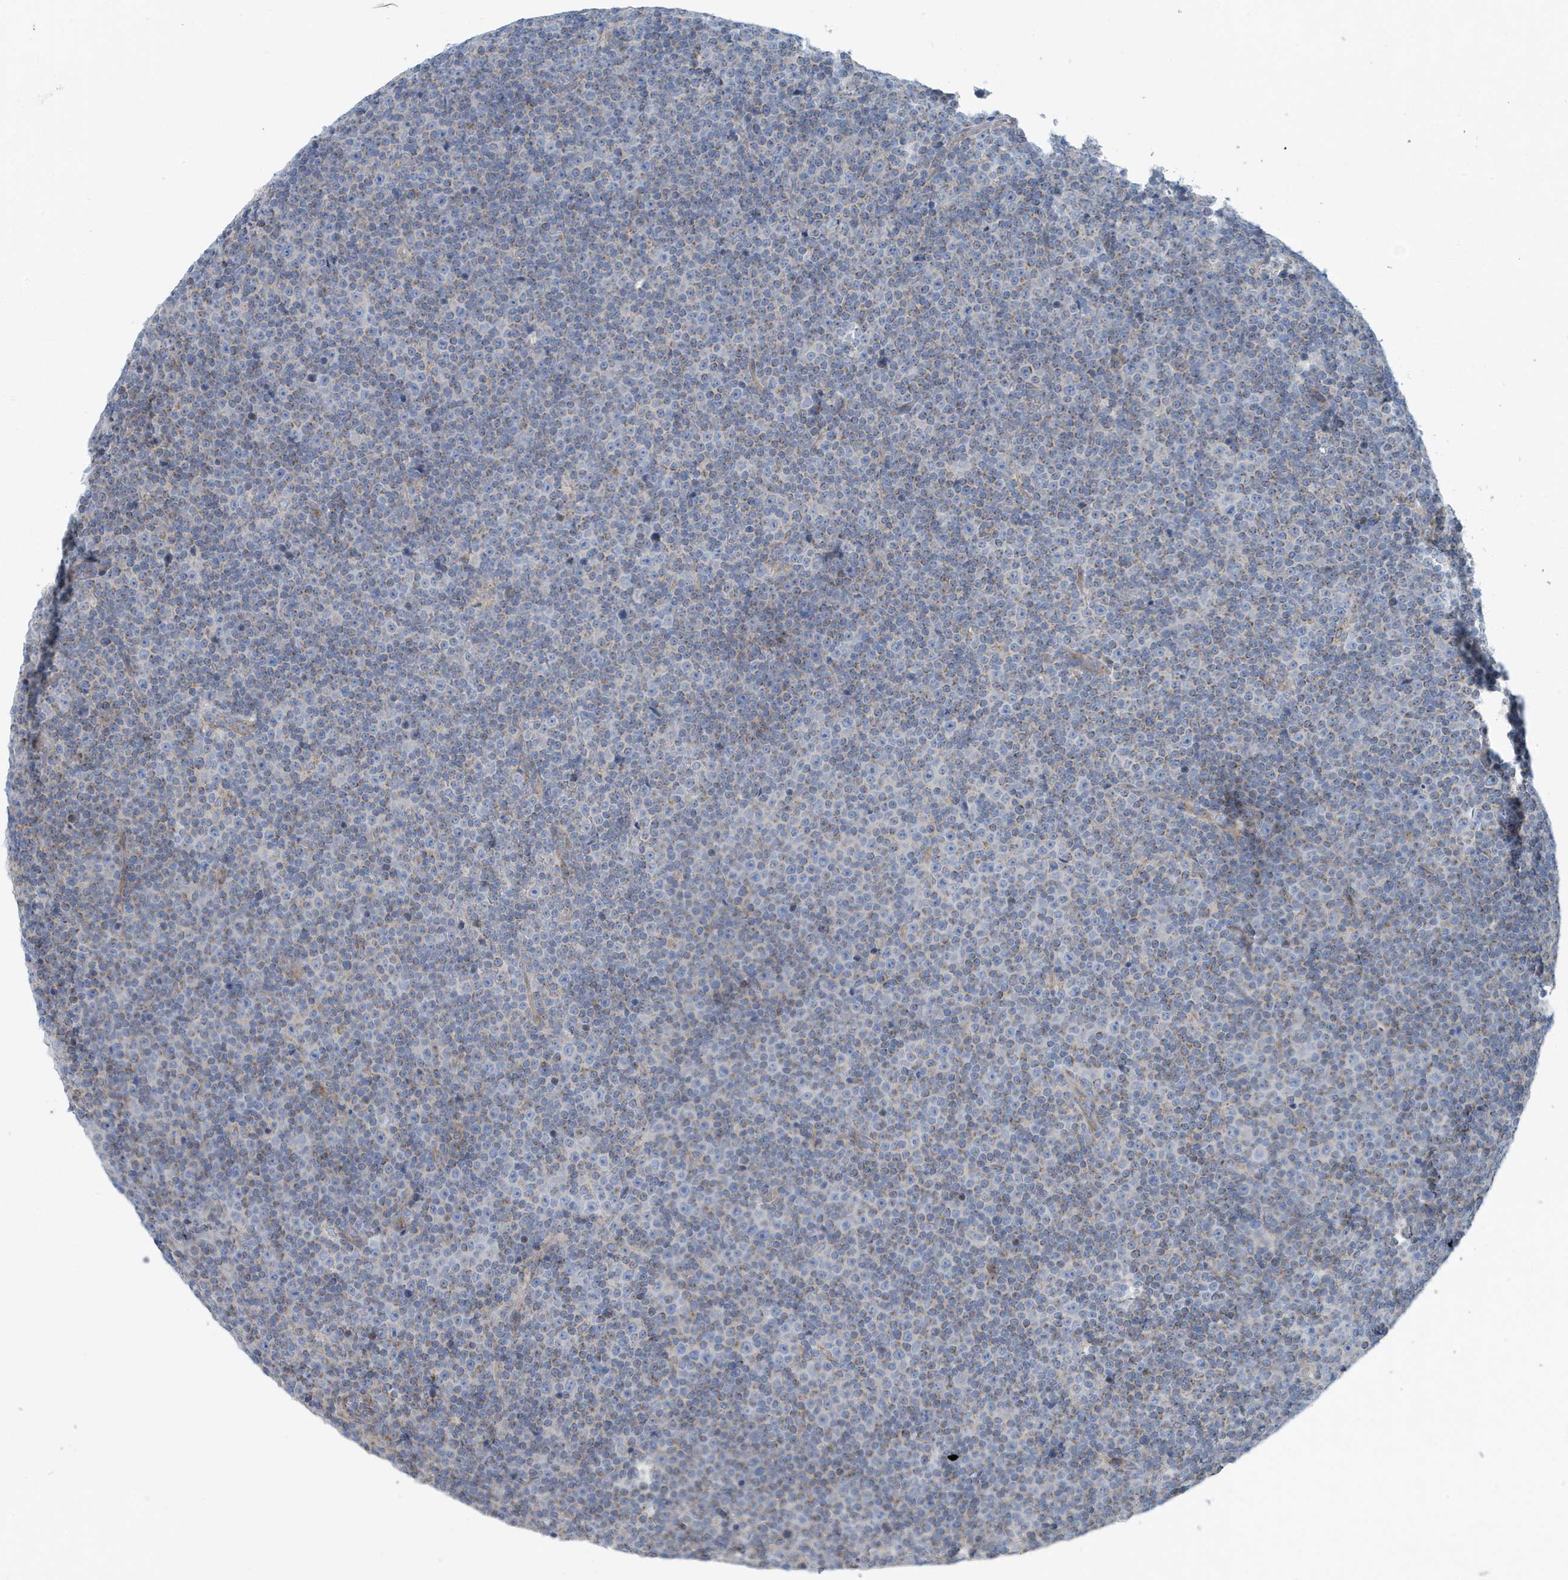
{"staining": {"intensity": "negative", "quantity": "none", "location": "none"}, "tissue": "lymphoma", "cell_type": "Tumor cells", "image_type": "cancer", "snomed": [{"axis": "morphology", "description": "Malignant lymphoma, non-Hodgkin's type, Low grade"}, {"axis": "topography", "description": "Lymph node"}], "caption": "Micrograph shows no significant protein positivity in tumor cells of low-grade malignant lymphoma, non-Hodgkin's type.", "gene": "PPM1M", "patient": {"sex": "female", "age": 67}}